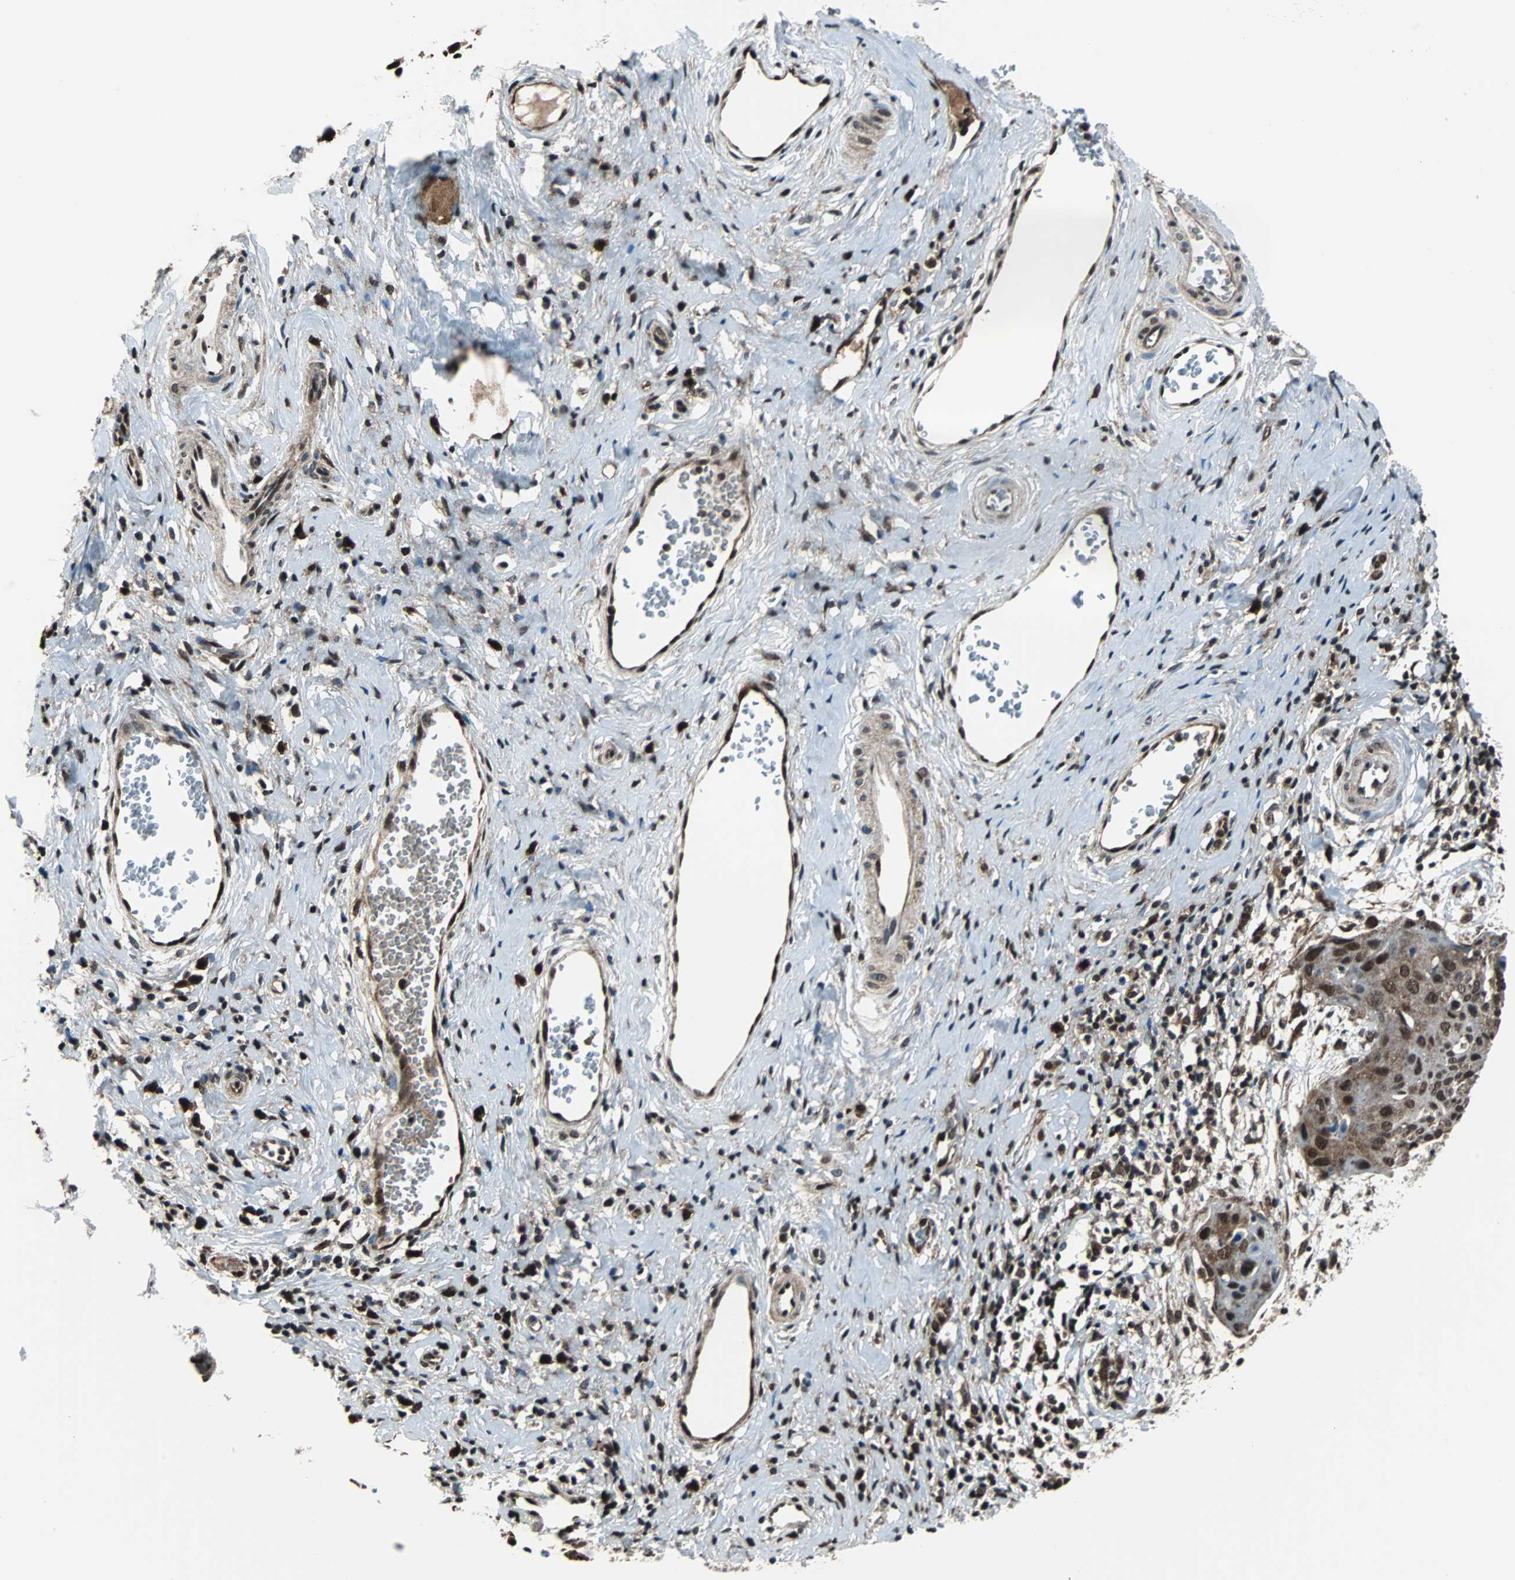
{"staining": {"intensity": "strong", "quantity": ">75%", "location": "cytoplasmic/membranous,nuclear"}, "tissue": "cervical cancer", "cell_type": "Tumor cells", "image_type": "cancer", "snomed": [{"axis": "morphology", "description": "Squamous cell carcinoma, NOS"}, {"axis": "topography", "description": "Cervix"}], "caption": "IHC (DAB) staining of human cervical cancer shows strong cytoplasmic/membranous and nuclear protein staining in approximately >75% of tumor cells. (Stains: DAB (3,3'-diaminobenzidine) in brown, nuclei in blue, Microscopy: brightfield microscopy at high magnification).", "gene": "VCP", "patient": {"sex": "female", "age": 38}}